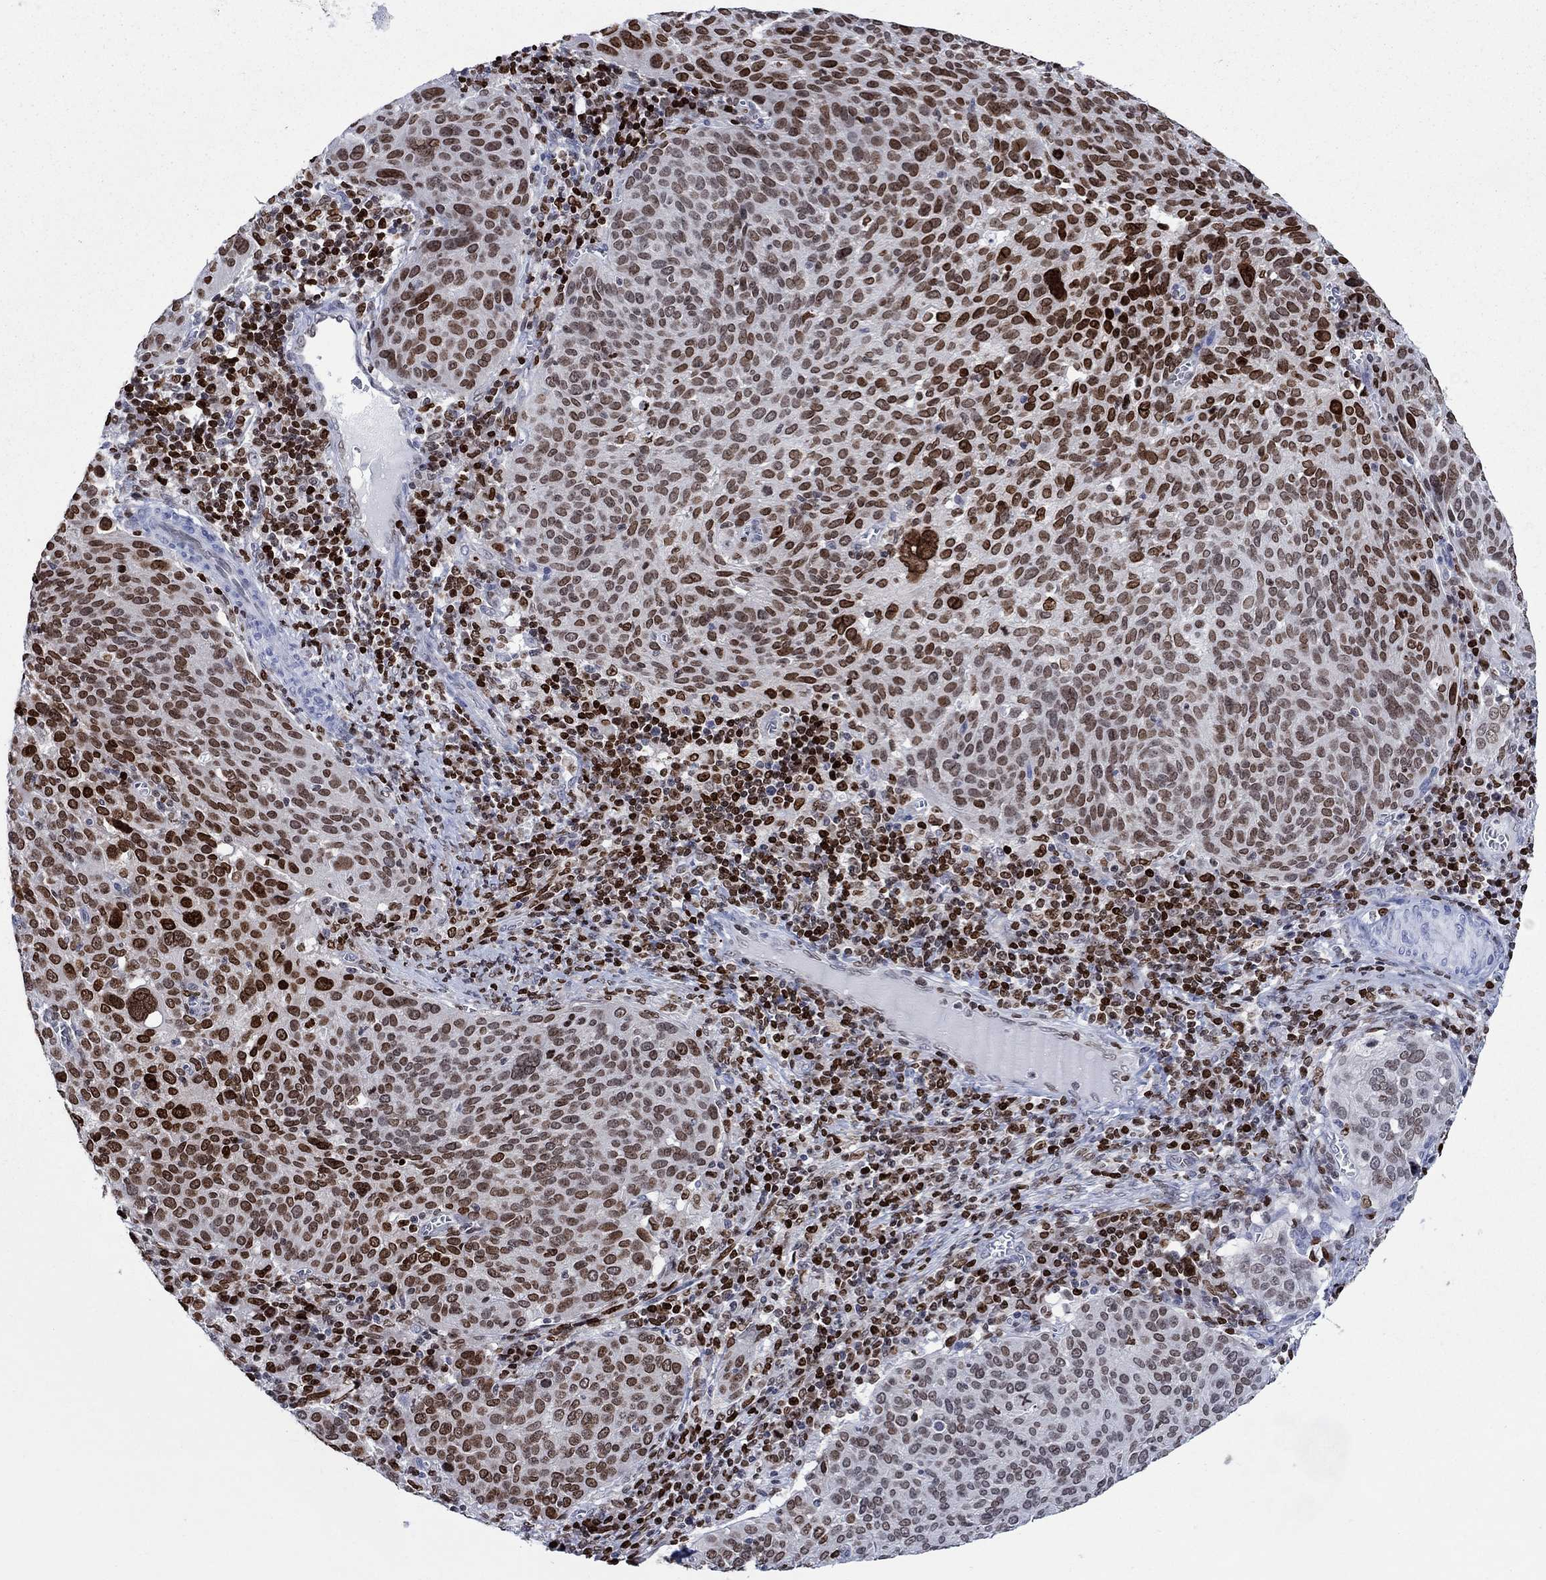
{"staining": {"intensity": "strong", "quantity": "<25%", "location": "nuclear"}, "tissue": "cervical cancer", "cell_type": "Tumor cells", "image_type": "cancer", "snomed": [{"axis": "morphology", "description": "Squamous cell carcinoma, NOS"}, {"axis": "topography", "description": "Cervix"}], "caption": "Immunohistochemistry (IHC) of cervical cancer shows medium levels of strong nuclear staining in about <25% of tumor cells.", "gene": "HMGA1", "patient": {"sex": "female", "age": 39}}